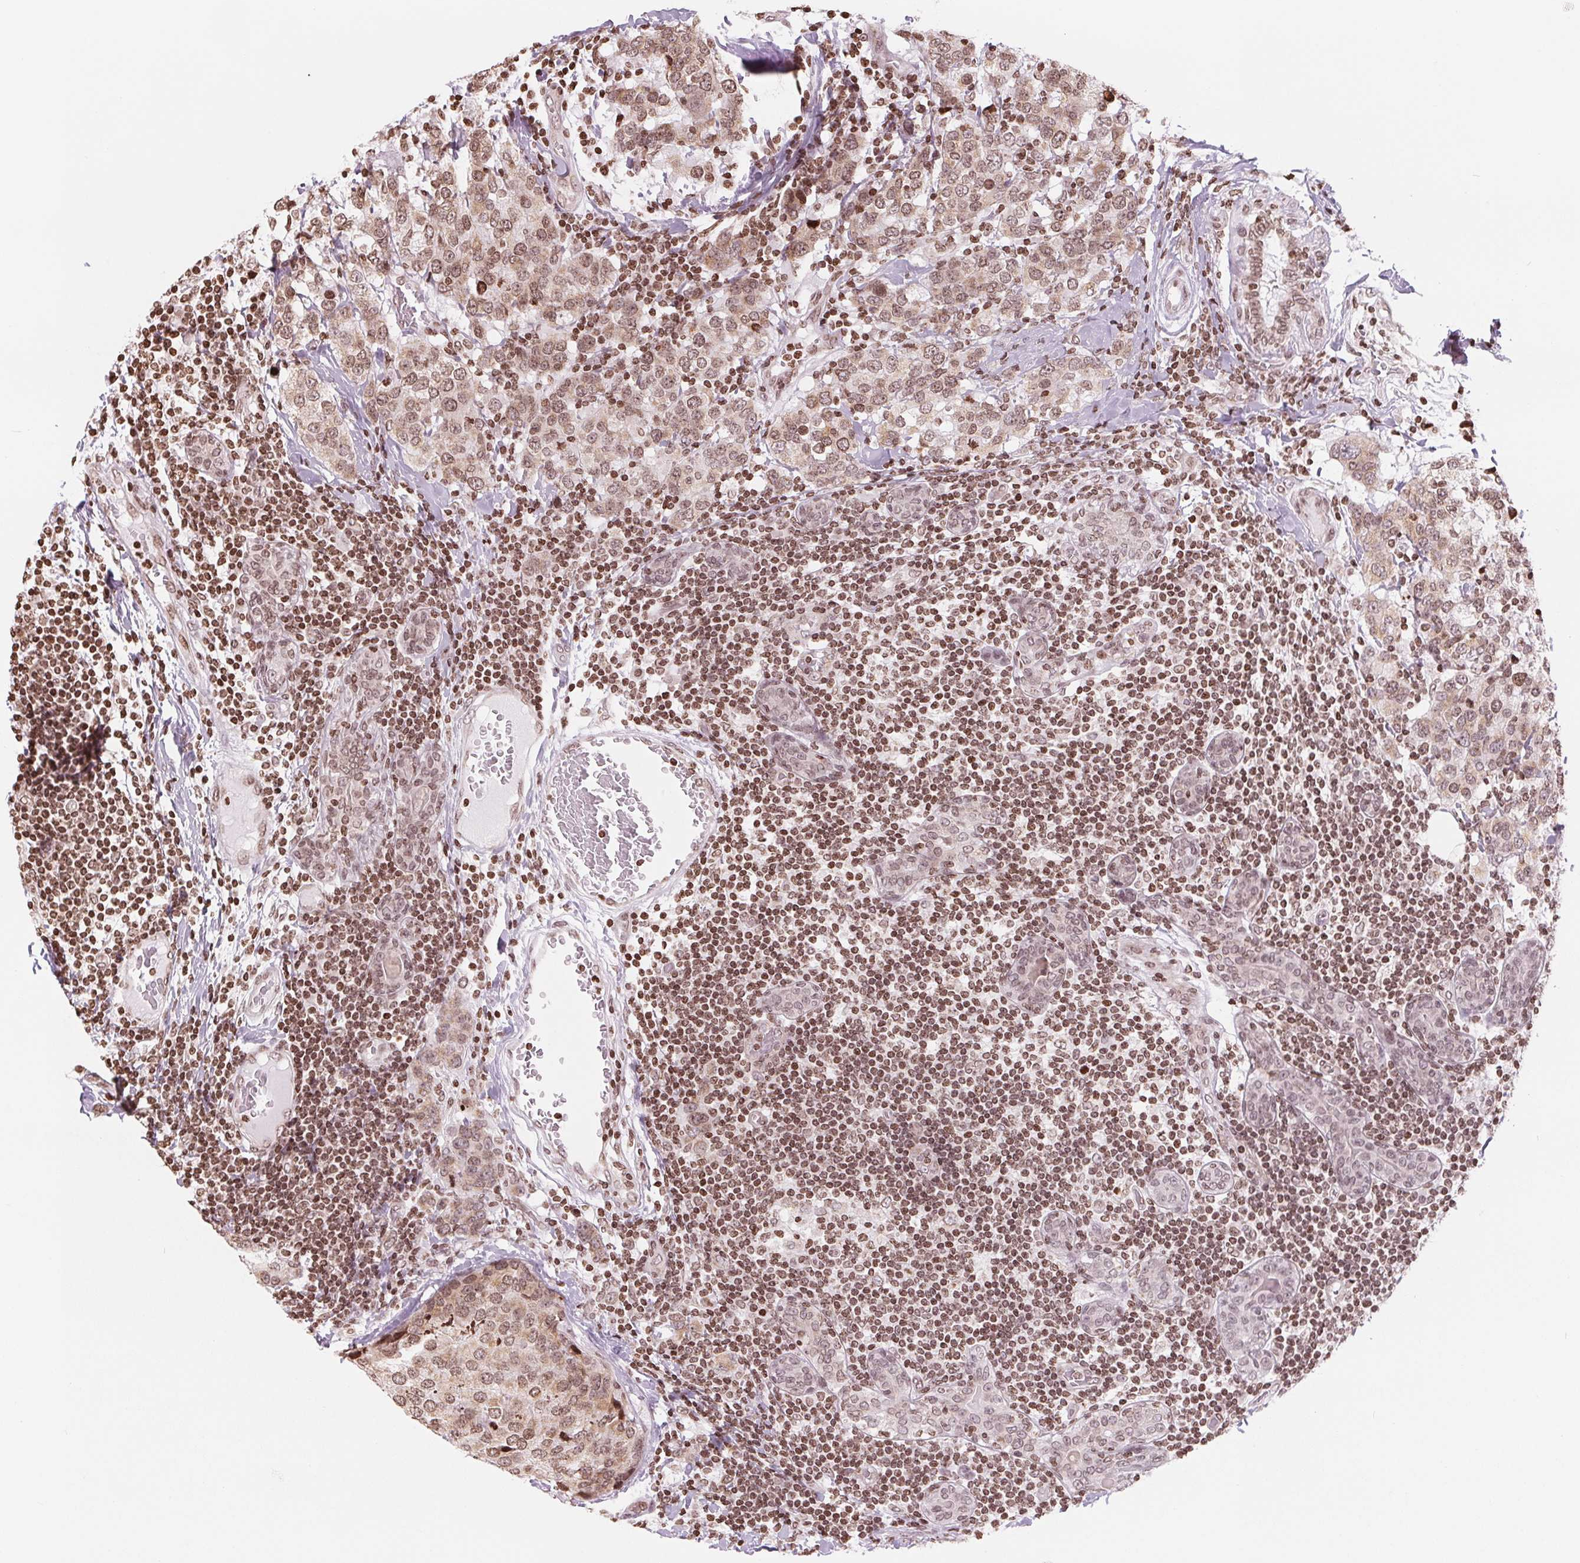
{"staining": {"intensity": "moderate", "quantity": ">75%", "location": "nuclear"}, "tissue": "breast cancer", "cell_type": "Tumor cells", "image_type": "cancer", "snomed": [{"axis": "morphology", "description": "Lobular carcinoma"}, {"axis": "topography", "description": "Breast"}], "caption": "DAB immunohistochemical staining of human lobular carcinoma (breast) displays moderate nuclear protein expression in approximately >75% of tumor cells.", "gene": "SMIM12", "patient": {"sex": "female", "age": 59}}